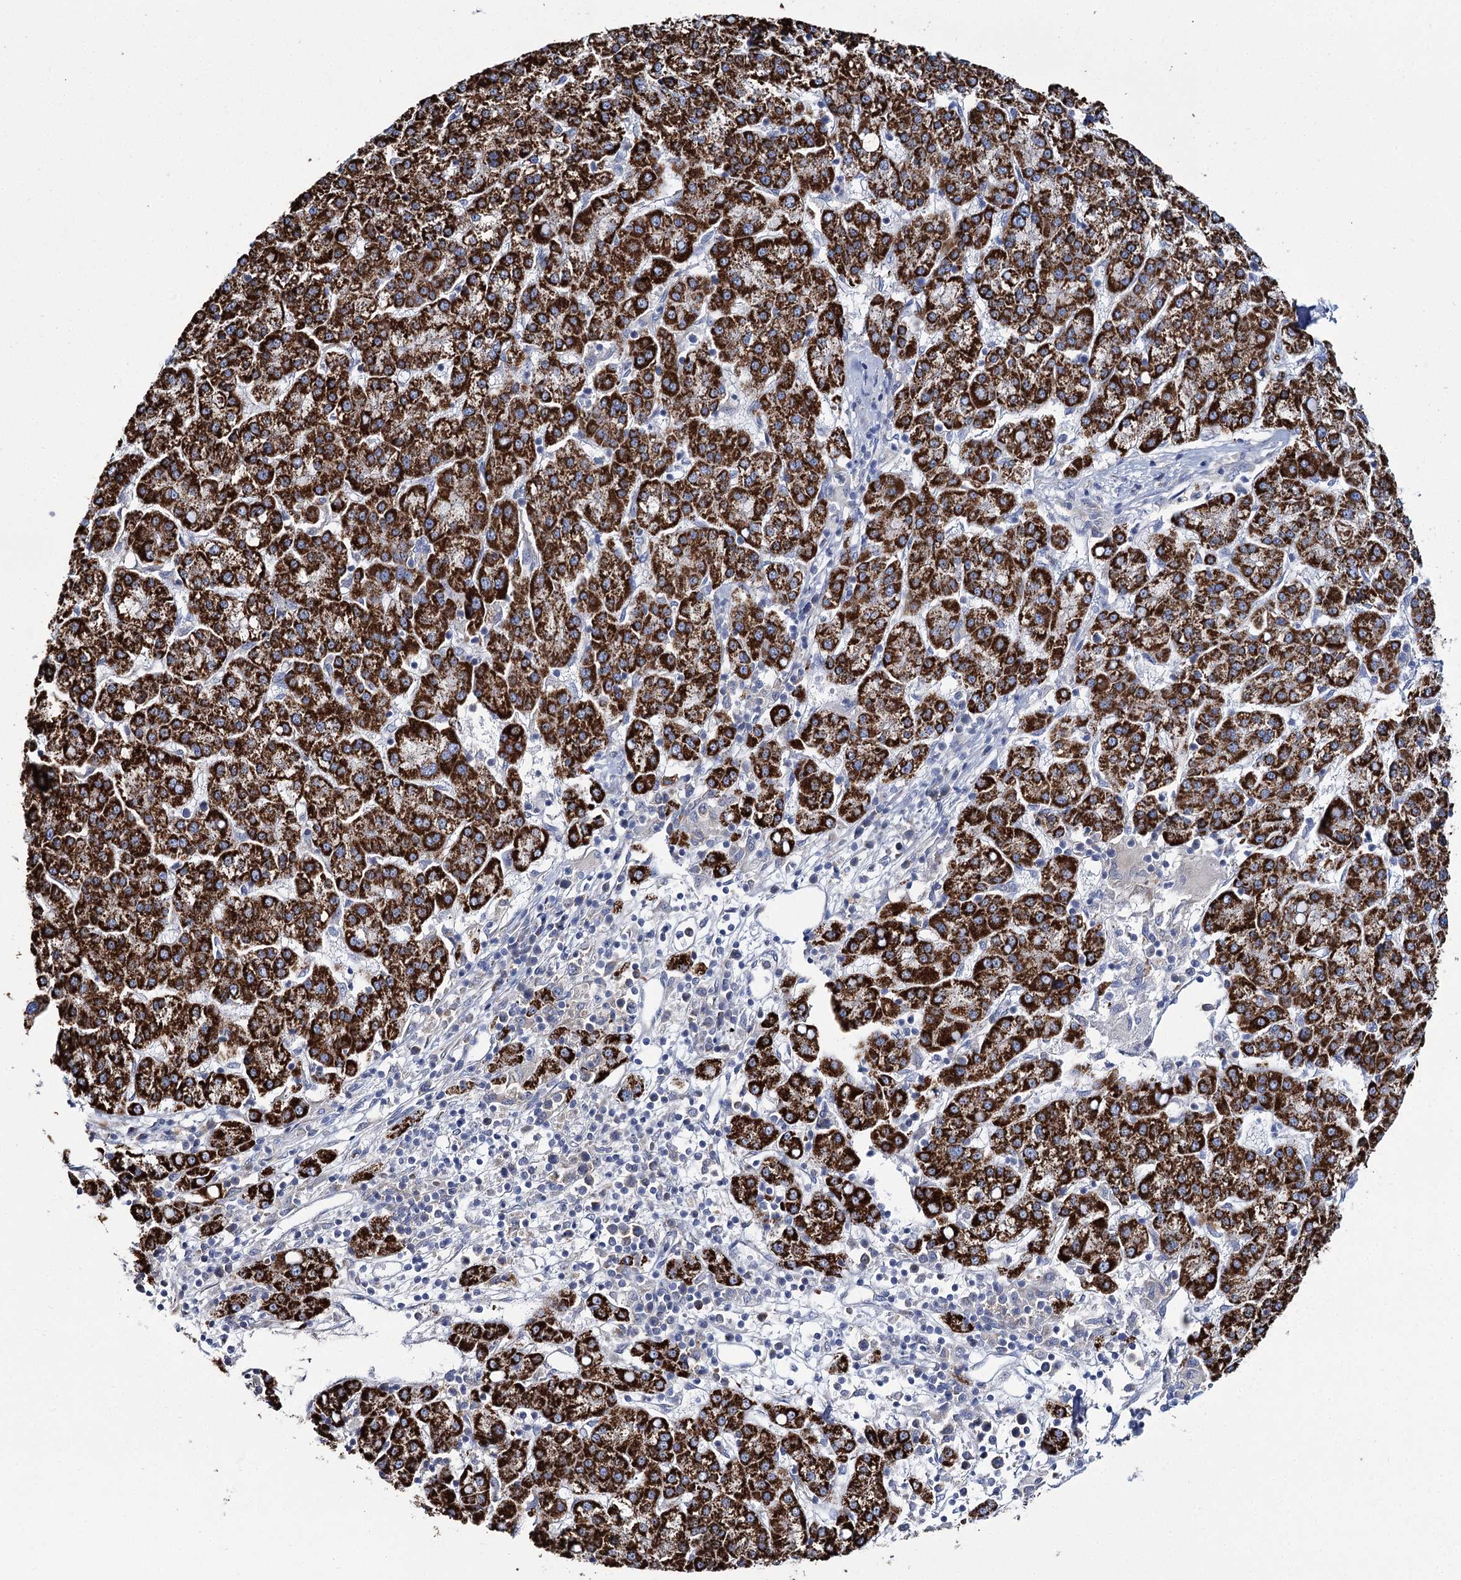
{"staining": {"intensity": "strong", "quantity": ">75%", "location": "cytoplasmic/membranous"}, "tissue": "liver cancer", "cell_type": "Tumor cells", "image_type": "cancer", "snomed": [{"axis": "morphology", "description": "Carcinoma, Hepatocellular, NOS"}, {"axis": "topography", "description": "Liver"}], "caption": "Immunohistochemical staining of liver hepatocellular carcinoma exhibits high levels of strong cytoplasmic/membranous positivity in approximately >75% of tumor cells.", "gene": "THUMPD3", "patient": {"sex": "female", "age": 58}}